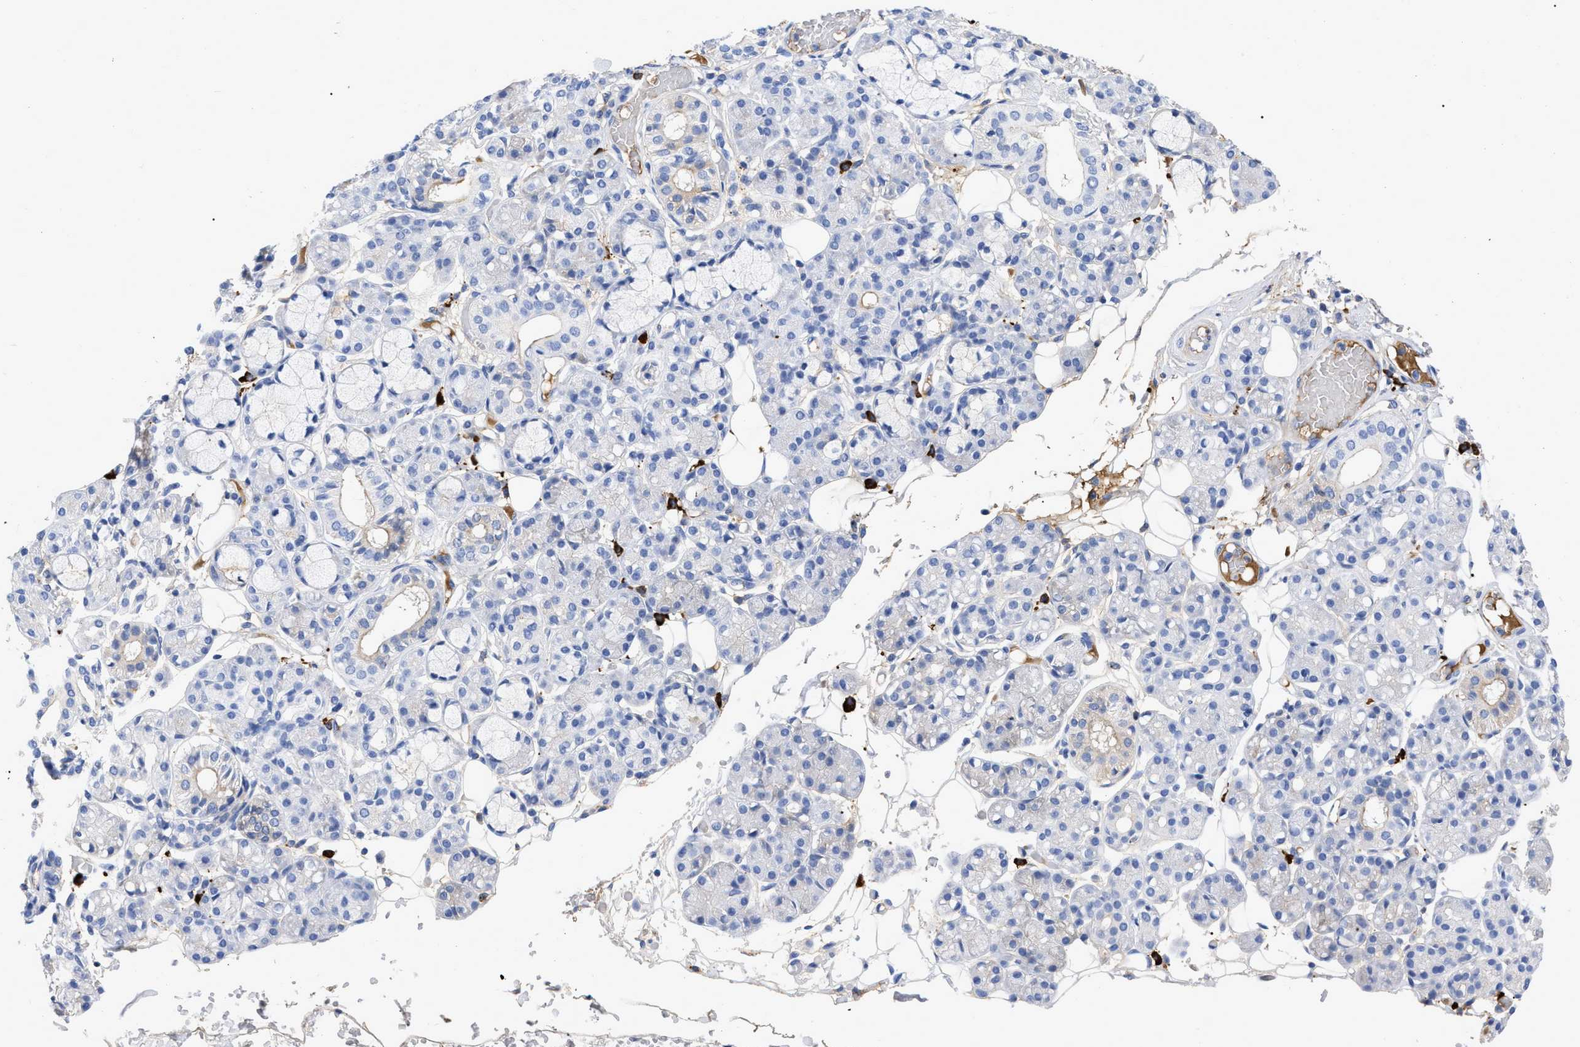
{"staining": {"intensity": "negative", "quantity": "none", "location": "none"}, "tissue": "salivary gland", "cell_type": "Glandular cells", "image_type": "normal", "snomed": [{"axis": "morphology", "description": "Normal tissue, NOS"}, {"axis": "topography", "description": "Salivary gland"}], "caption": "Glandular cells show no significant staining in unremarkable salivary gland.", "gene": "IGHV5", "patient": {"sex": "male", "age": 63}}